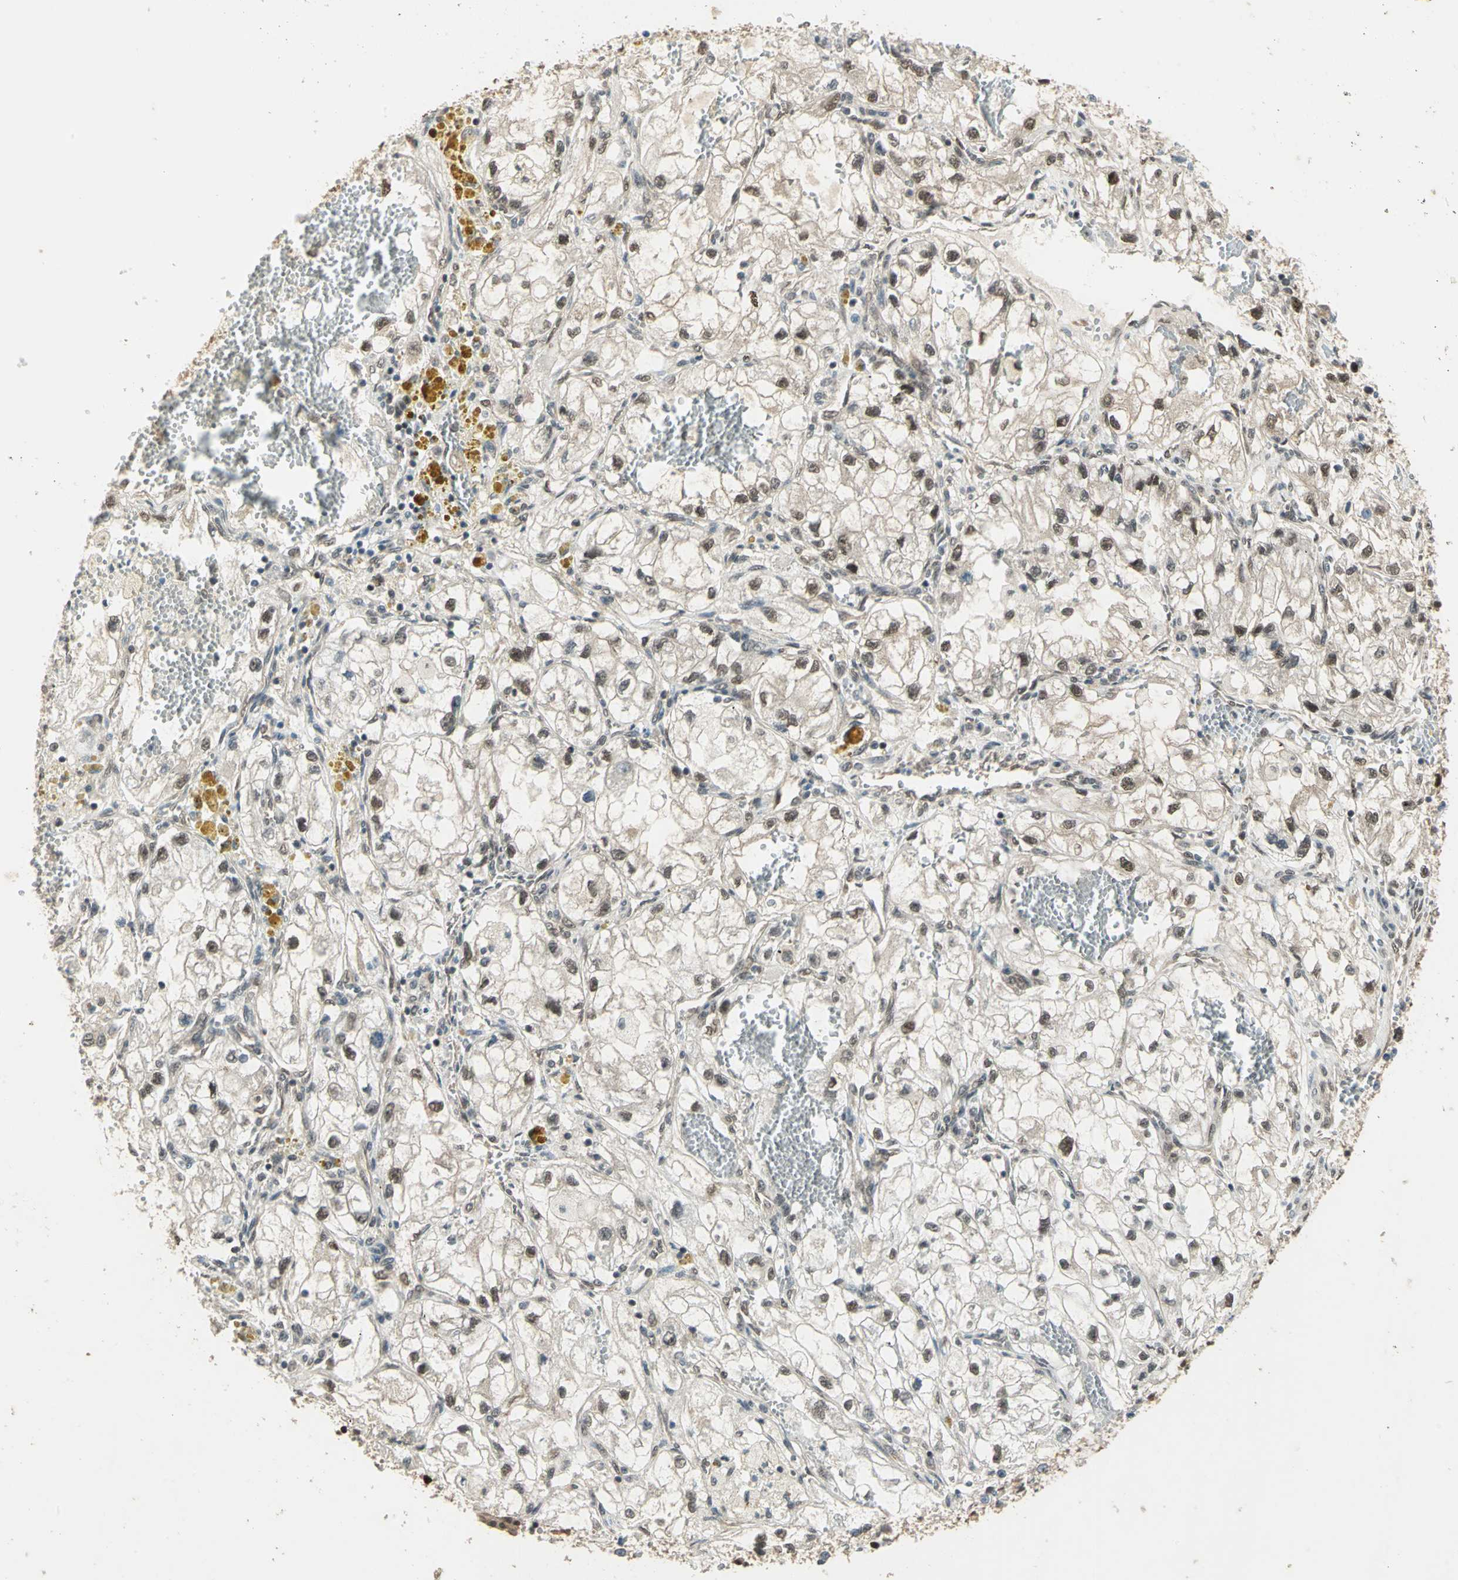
{"staining": {"intensity": "weak", "quantity": ">75%", "location": "cytoplasmic/membranous,nuclear"}, "tissue": "renal cancer", "cell_type": "Tumor cells", "image_type": "cancer", "snomed": [{"axis": "morphology", "description": "Adenocarcinoma, NOS"}, {"axis": "topography", "description": "Kidney"}], "caption": "Brown immunohistochemical staining in human renal cancer (adenocarcinoma) reveals weak cytoplasmic/membranous and nuclear expression in approximately >75% of tumor cells.", "gene": "PSMC3", "patient": {"sex": "female", "age": 70}}